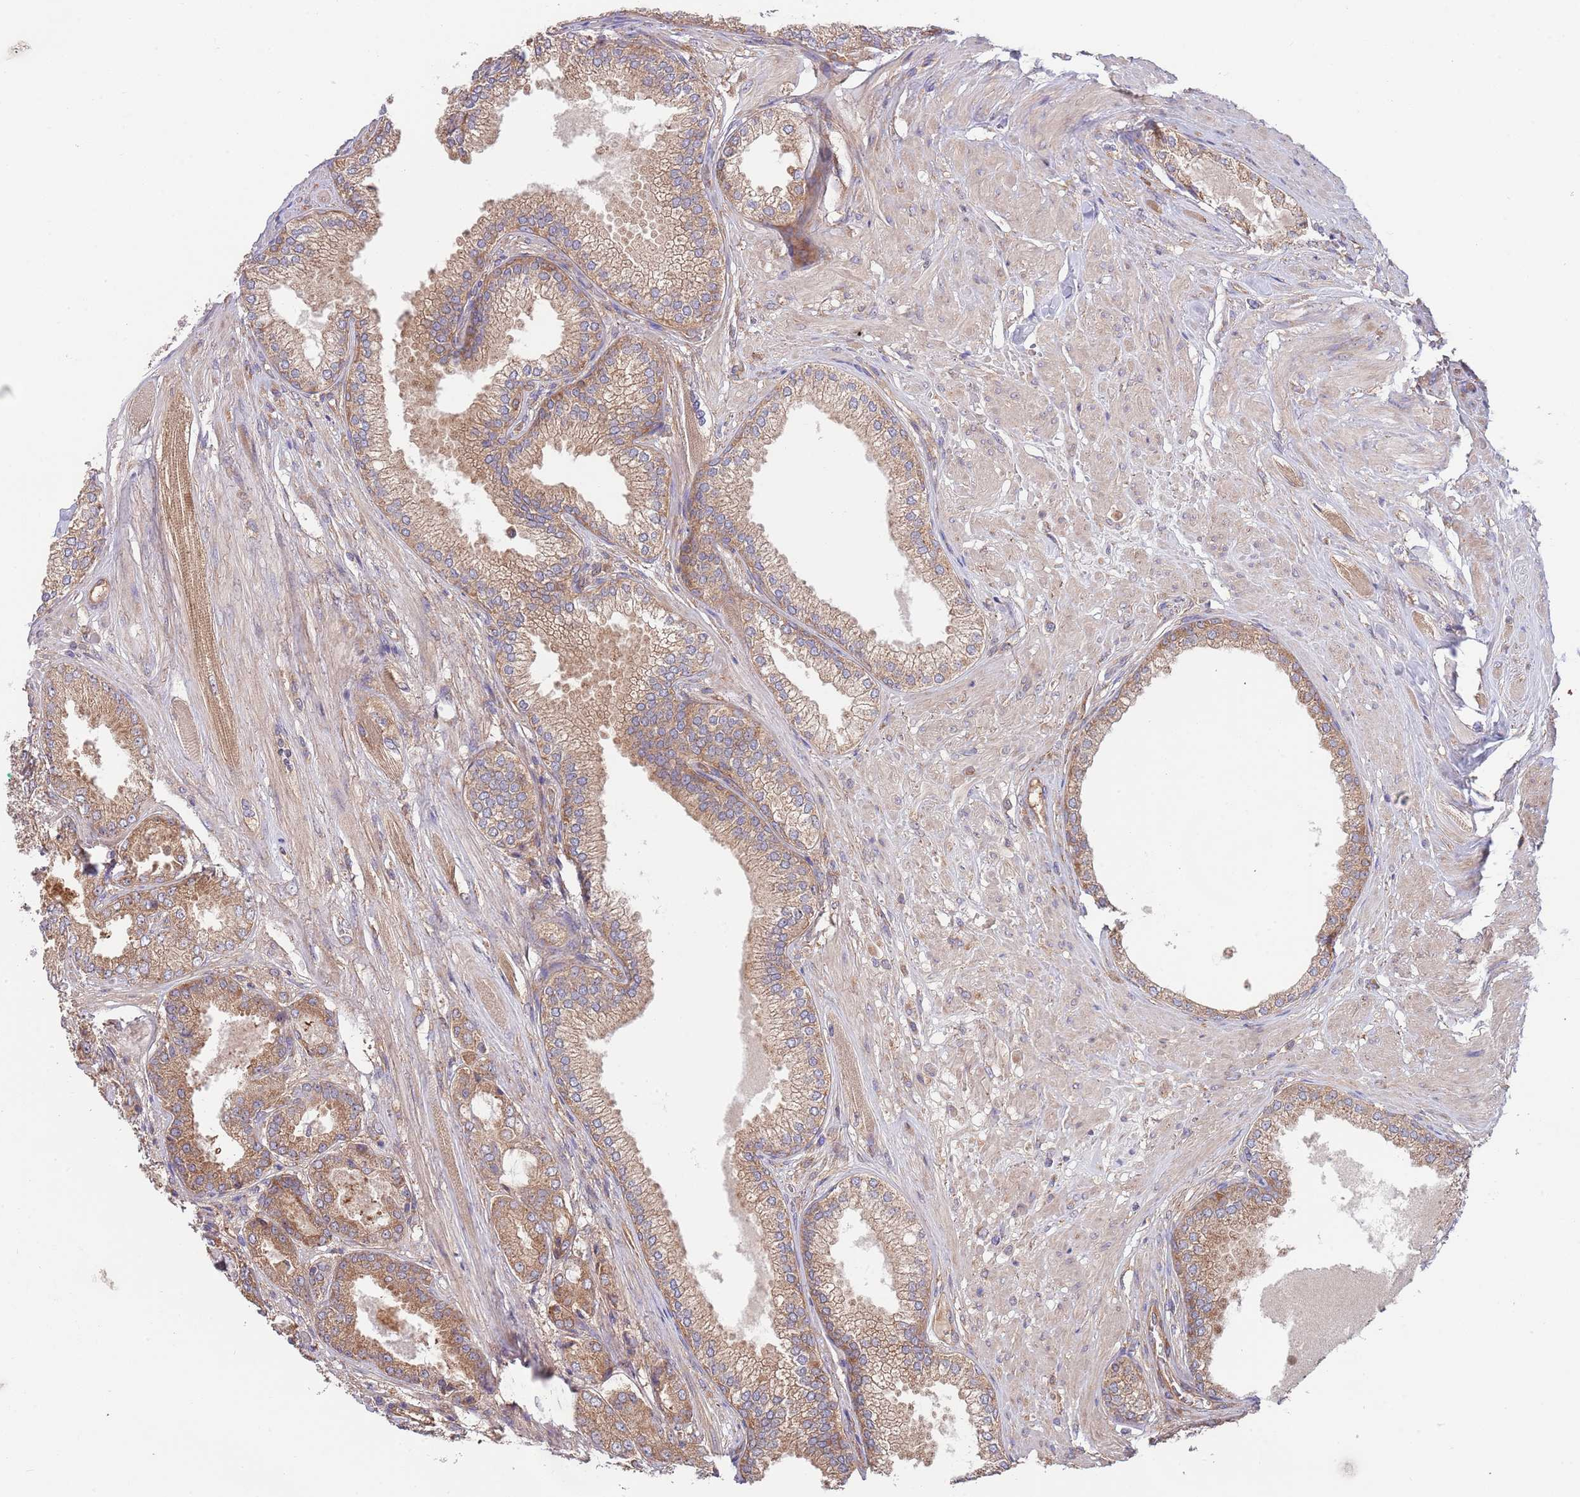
{"staining": {"intensity": "moderate", "quantity": ">75%", "location": "cytoplasmic/membranous"}, "tissue": "prostate cancer", "cell_type": "Tumor cells", "image_type": "cancer", "snomed": [{"axis": "morphology", "description": "Adenocarcinoma, High grade"}, {"axis": "topography", "description": "Prostate"}], "caption": "A brown stain highlights moderate cytoplasmic/membranous positivity of a protein in prostate cancer tumor cells.", "gene": "EIF3F", "patient": {"sex": "male", "age": 71}}